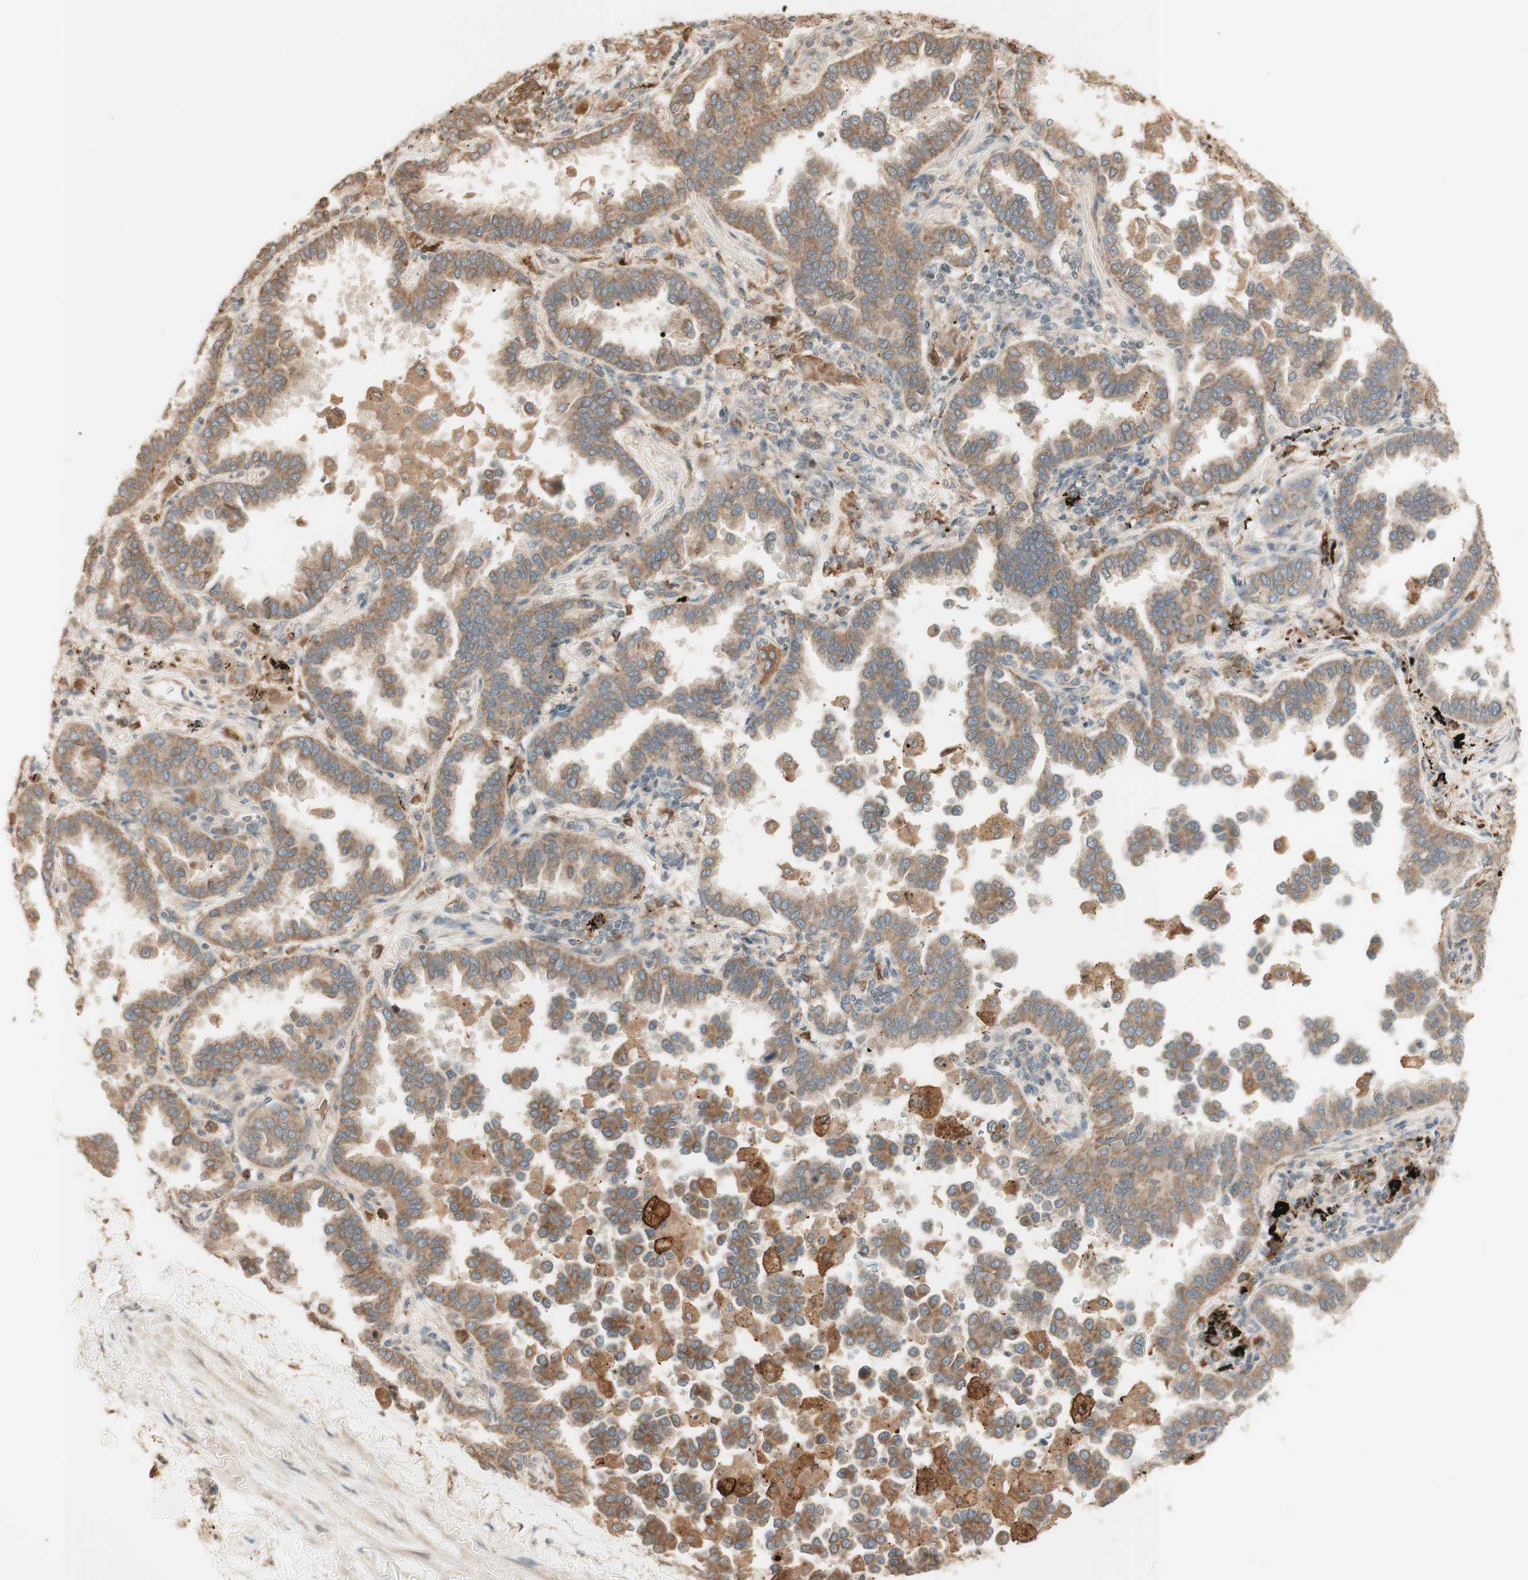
{"staining": {"intensity": "moderate", "quantity": ">75%", "location": "cytoplasmic/membranous"}, "tissue": "lung cancer", "cell_type": "Tumor cells", "image_type": "cancer", "snomed": [{"axis": "morphology", "description": "Normal tissue, NOS"}, {"axis": "morphology", "description": "Adenocarcinoma, NOS"}, {"axis": "topography", "description": "Lung"}], "caption": "Immunohistochemical staining of human lung cancer (adenocarcinoma) displays medium levels of moderate cytoplasmic/membranous protein positivity in about >75% of tumor cells.", "gene": "CLCN2", "patient": {"sex": "male", "age": 59}}